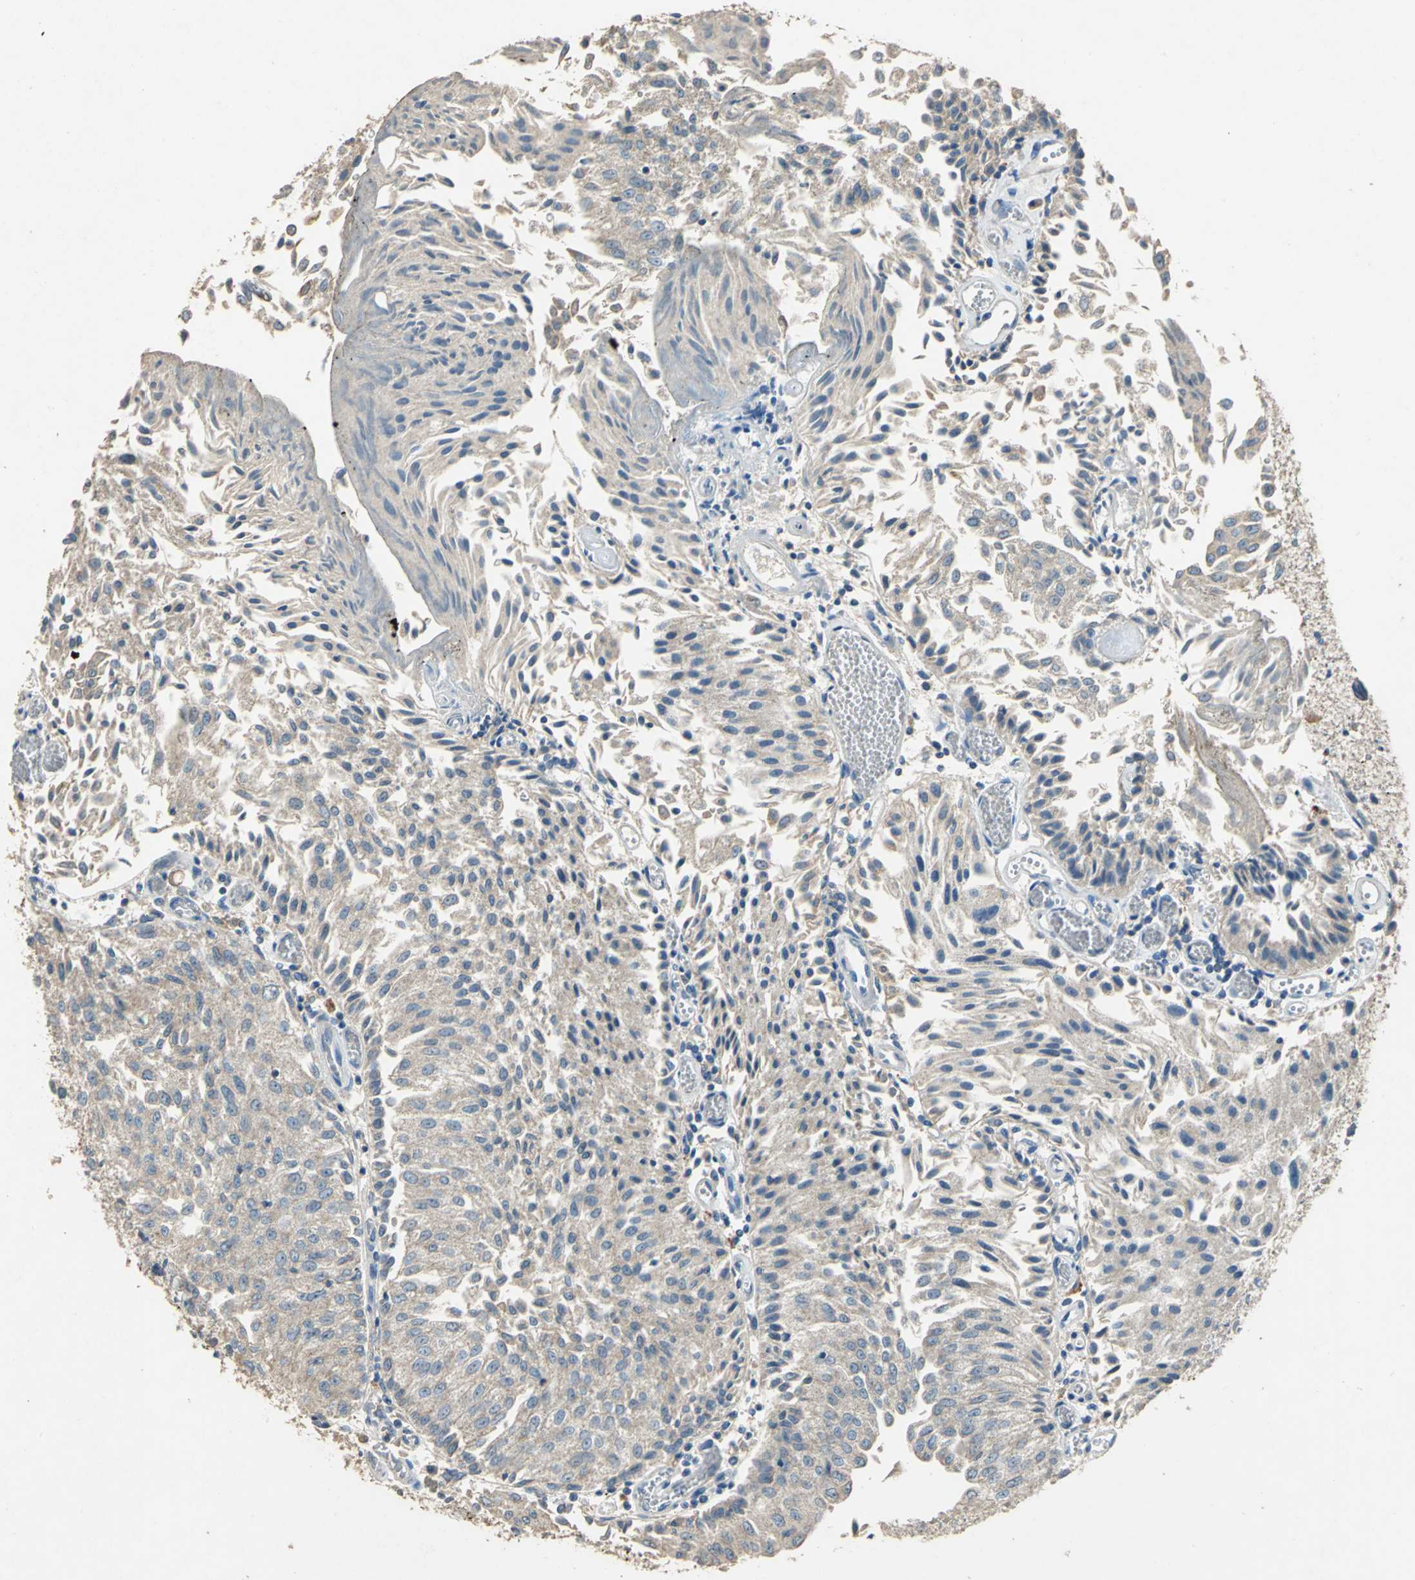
{"staining": {"intensity": "weak", "quantity": ">75%", "location": "cytoplasmic/membranous"}, "tissue": "urothelial cancer", "cell_type": "Tumor cells", "image_type": "cancer", "snomed": [{"axis": "morphology", "description": "Urothelial carcinoma, Low grade"}, {"axis": "topography", "description": "Urinary bladder"}], "caption": "Low-grade urothelial carcinoma tissue exhibits weak cytoplasmic/membranous staining in approximately >75% of tumor cells, visualized by immunohistochemistry.", "gene": "ADAMTS5", "patient": {"sex": "male", "age": 86}}